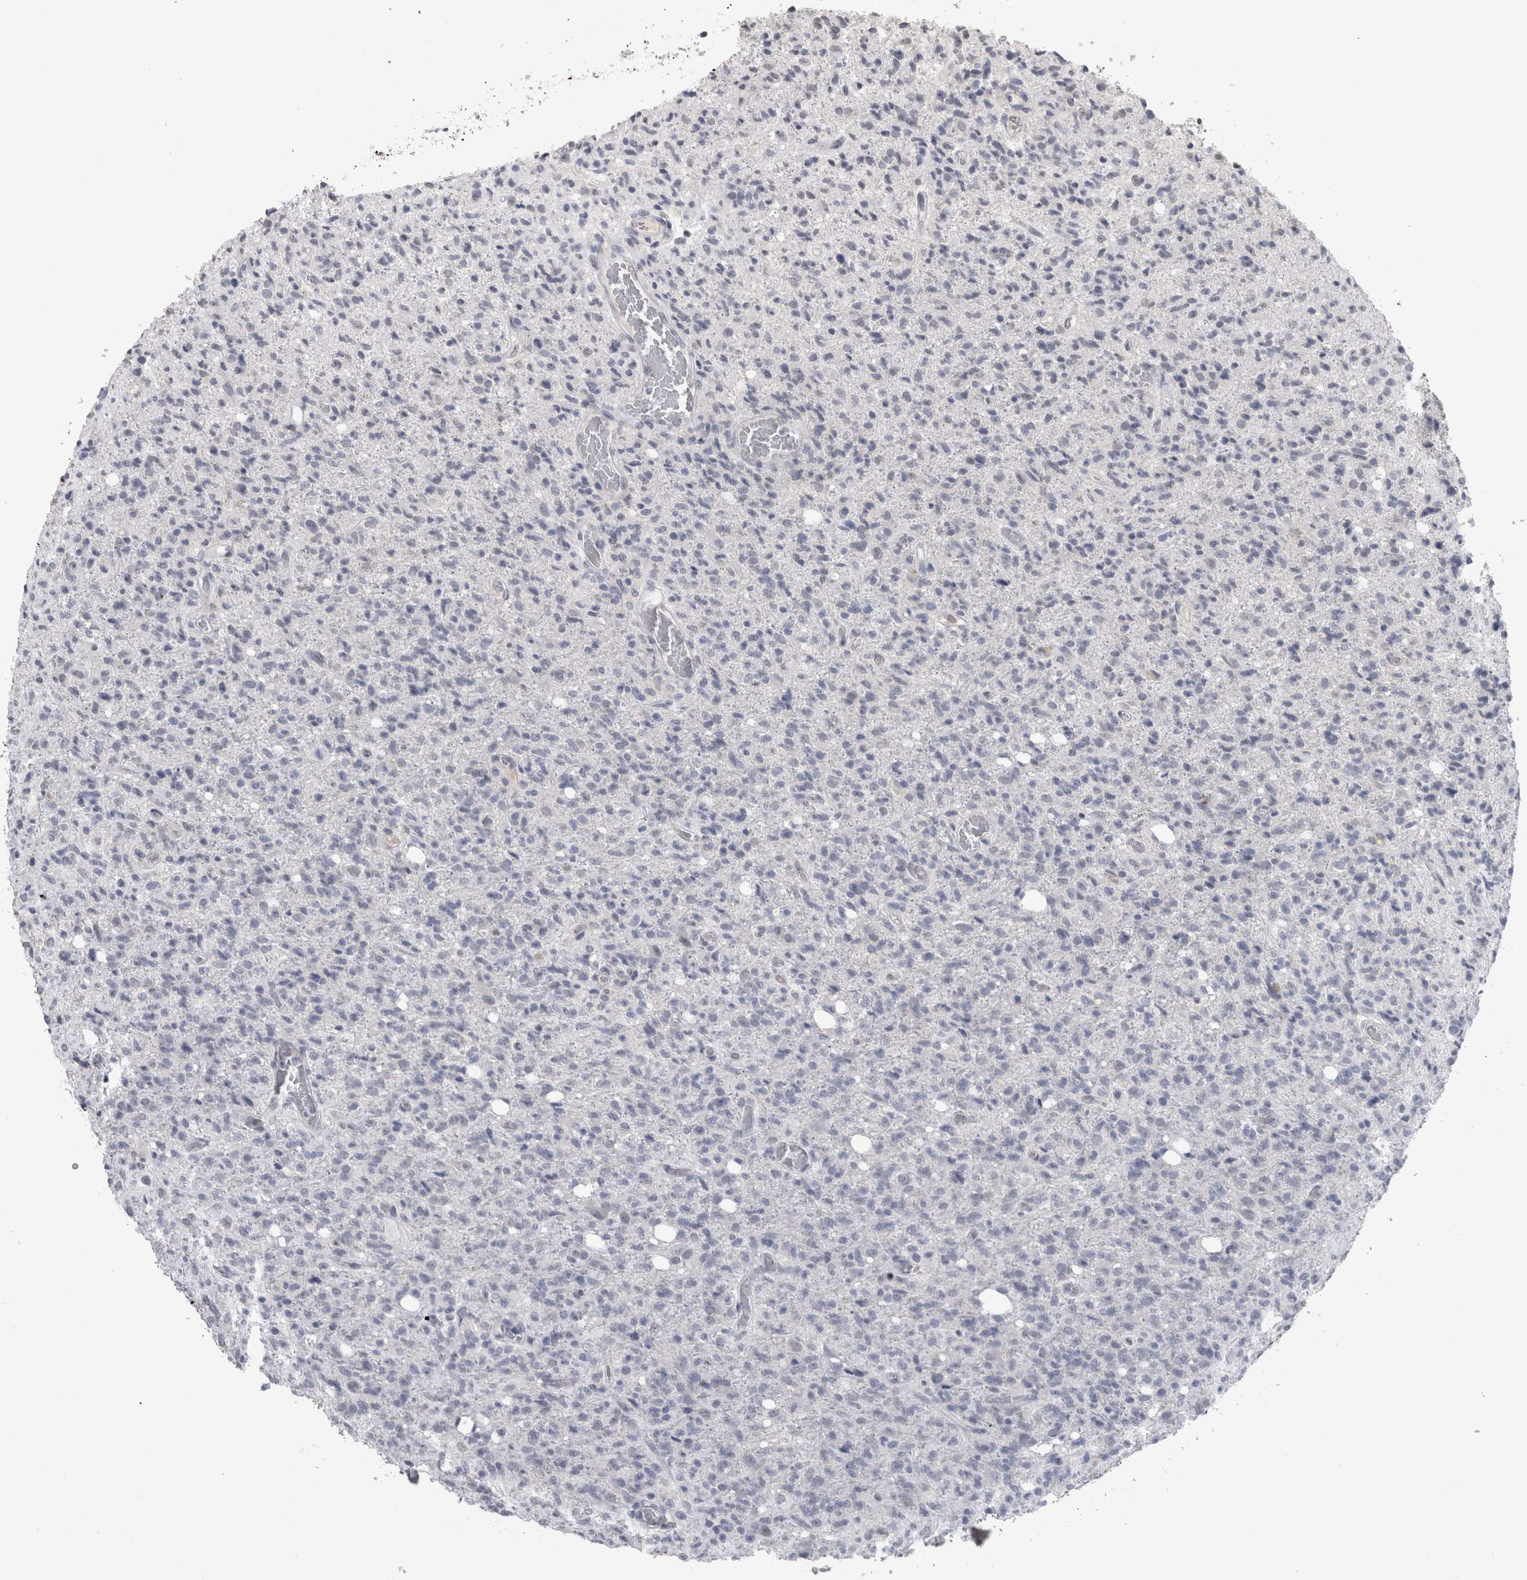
{"staining": {"intensity": "negative", "quantity": "none", "location": "none"}, "tissue": "glioma", "cell_type": "Tumor cells", "image_type": "cancer", "snomed": [{"axis": "morphology", "description": "Glioma, malignant, High grade"}, {"axis": "topography", "description": "Brain"}], "caption": "Image shows no protein staining in tumor cells of high-grade glioma (malignant) tissue. (DAB (3,3'-diaminobenzidine) immunohistochemistry with hematoxylin counter stain).", "gene": "PAX5", "patient": {"sex": "female", "age": 57}}